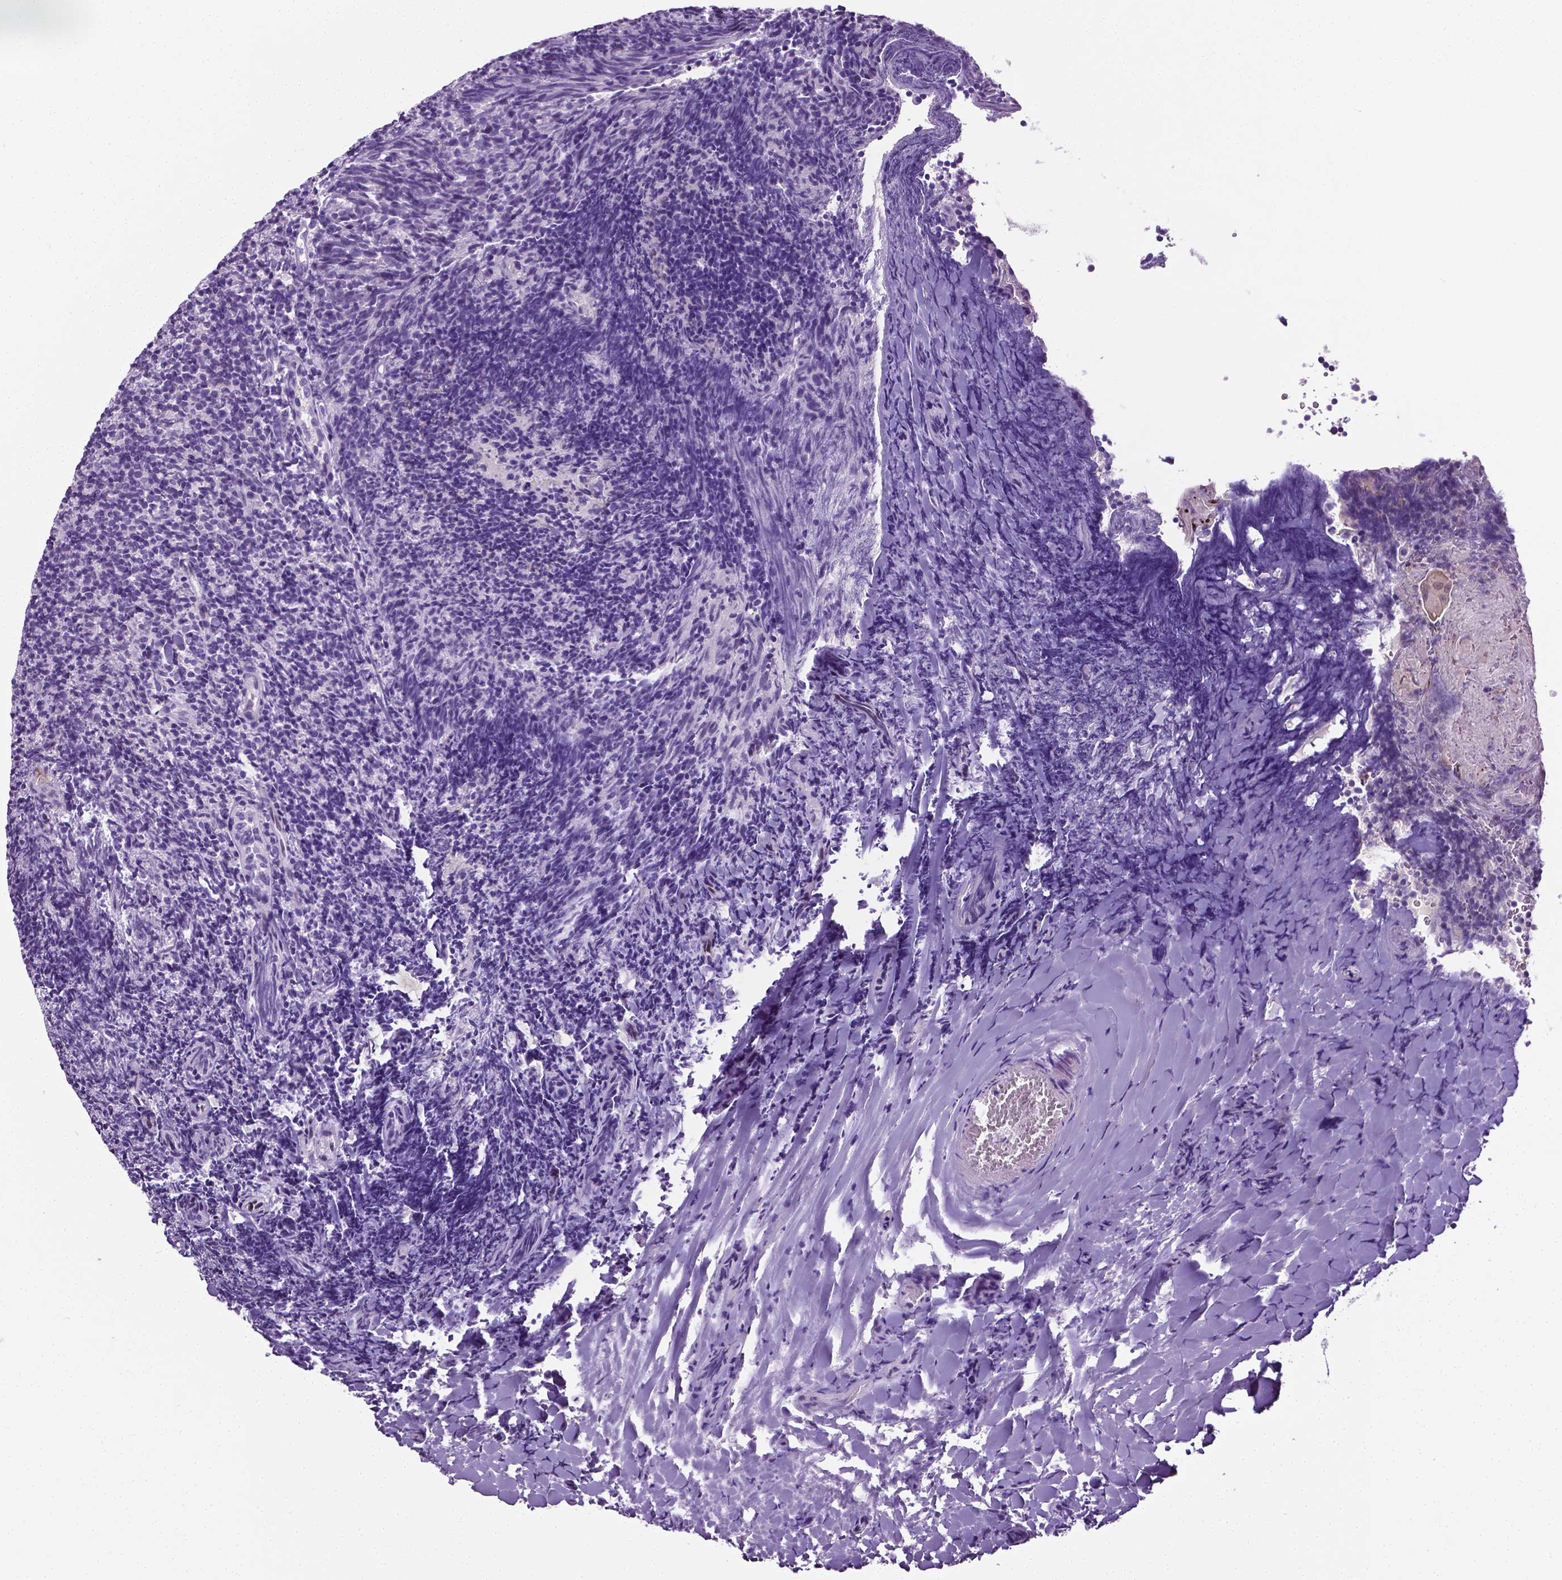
{"staining": {"intensity": "negative", "quantity": "none", "location": "none"}, "tissue": "tonsil", "cell_type": "Germinal center cells", "image_type": "normal", "snomed": [{"axis": "morphology", "description": "Normal tissue, NOS"}, {"axis": "topography", "description": "Tonsil"}], "caption": "This image is of benign tonsil stained with immunohistochemistry to label a protein in brown with the nuclei are counter-stained blue. There is no expression in germinal center cells.", "gene": "PTGER3", "patient": {"sex": "female", "age": 10}}